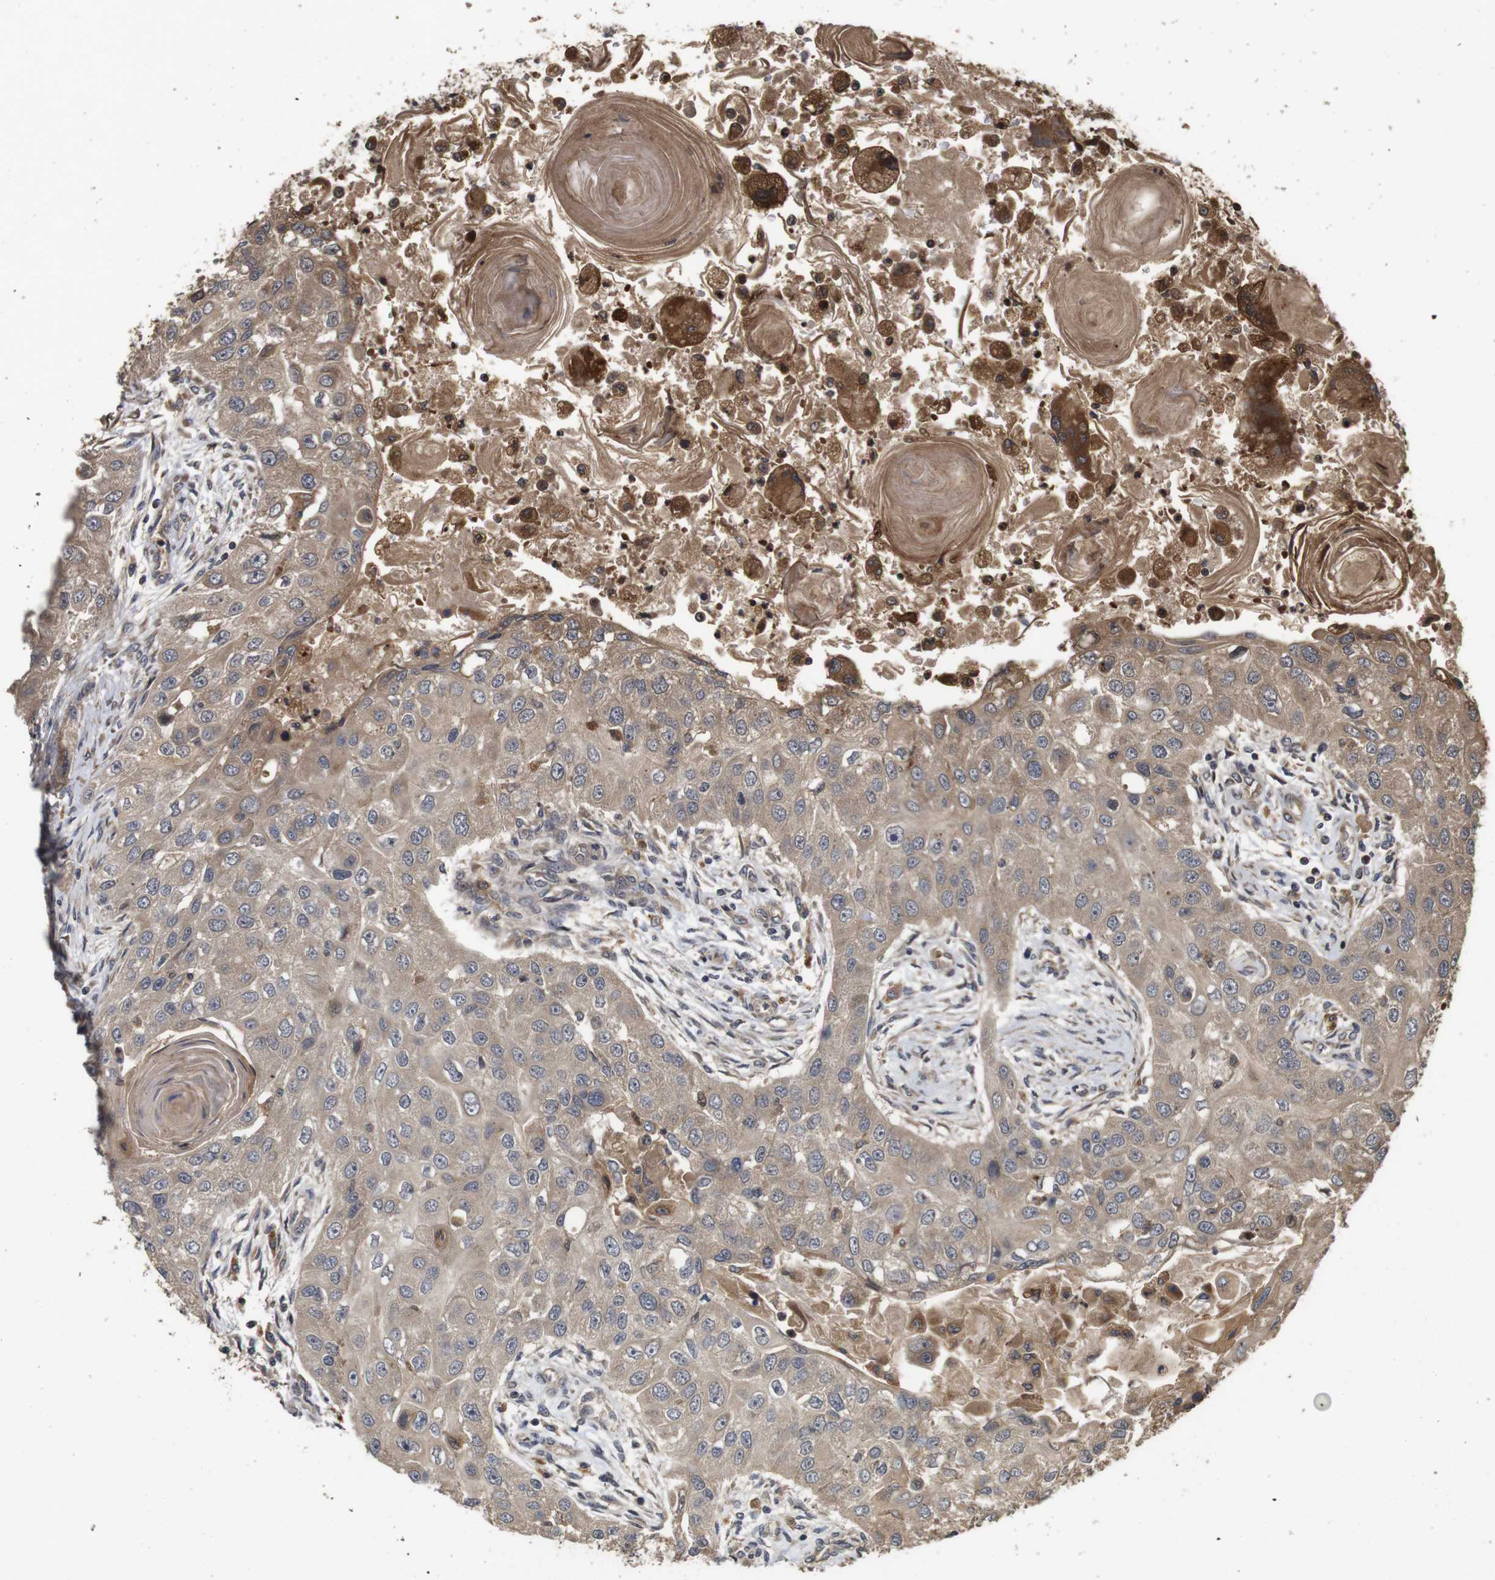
{"staining": {"intensity": "weak", "quantity": ">75%", "location": "cytoplasmic/membranous"}, "tissue": "head and neck cancer", "cell_type": "Tumor cells", "image_type": "cancer", "snomed": [{"axis": "morphology", "description": "Normal tissue, NOS"}, {"axis": "morphology", "description": "Squamous cell carcinoma, NOS"}, {"axis": "topography", "description": "Skeletal muscle"}, {"axis": "topography", "description": "Head-Neck"}], "caption": "High-power microscopy captured an immunohistochemistry micrograph of head and neck squamous cell carcinoma, revealing weak cytoplasmic/membranous expression in about >75% of tumor cells. Using DAB (3,3'-diaminobenzidine) (brown) and hematoxylin (blue) stains, captured at high magnification using brightfield microscopy.", "gene": "PTPN14", "patient": {"sex": "male", "age": 51}}